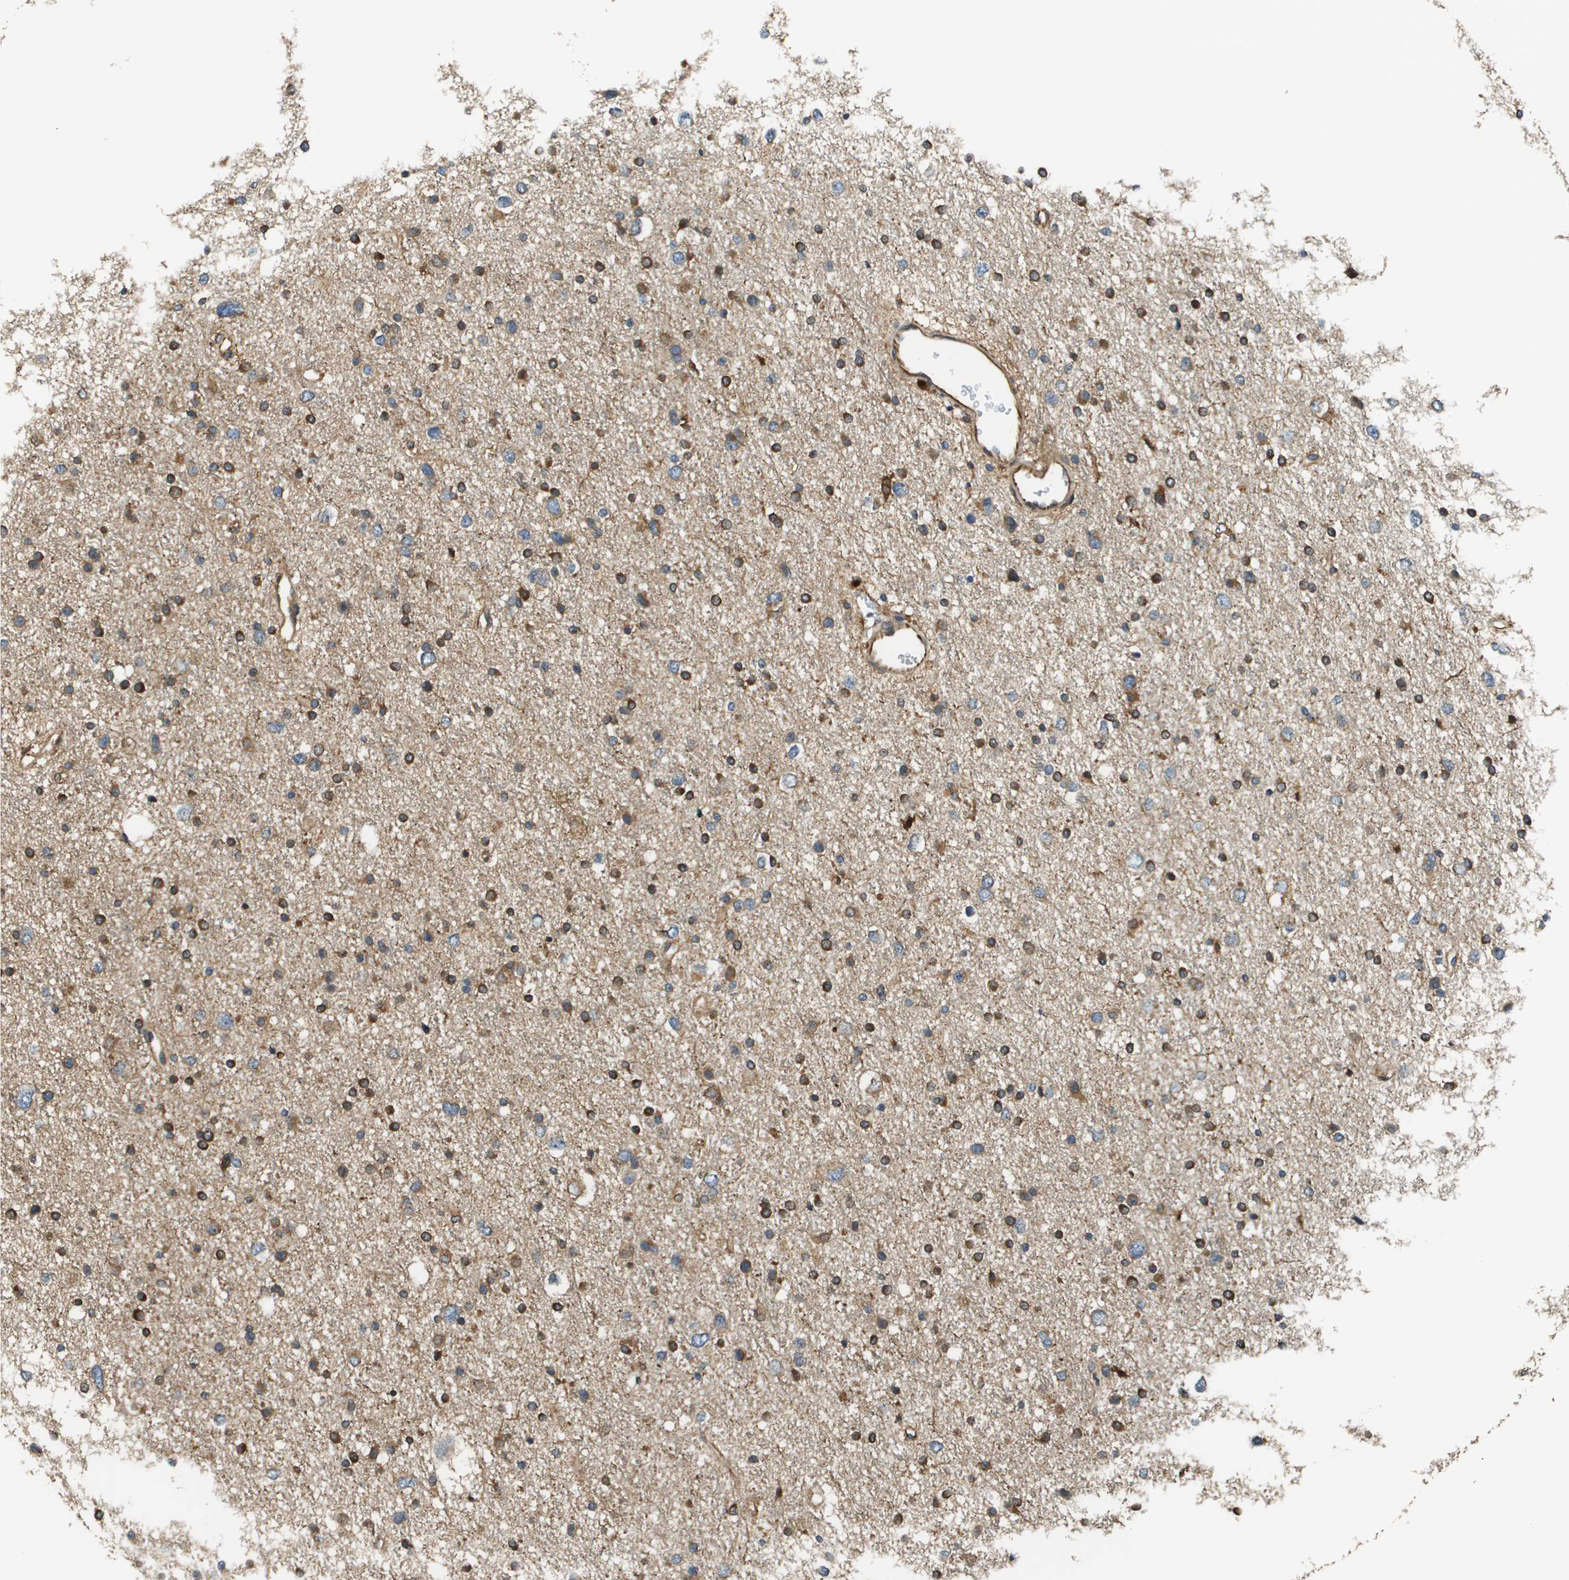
{"staining": {"intensity": "strong", "quantity": "25%-75%", "location": "cytoplasmic/membranous"}, "tissue": "glioma", "cell_type": "Tumor cells", "image_type": "cancer", "snomed": [{"axis": "morphology", "description": "Glioma, malignant, Low grade"}, {"axis": "topography", "description": "Brain"}], "caption": "Strong cytoplasmic/membranous protein positivity is seen in approximately 25%-75% of tumor cells in glioma.", "gene": "SEC62", "patient": {"sex": "female", "age": 37}}